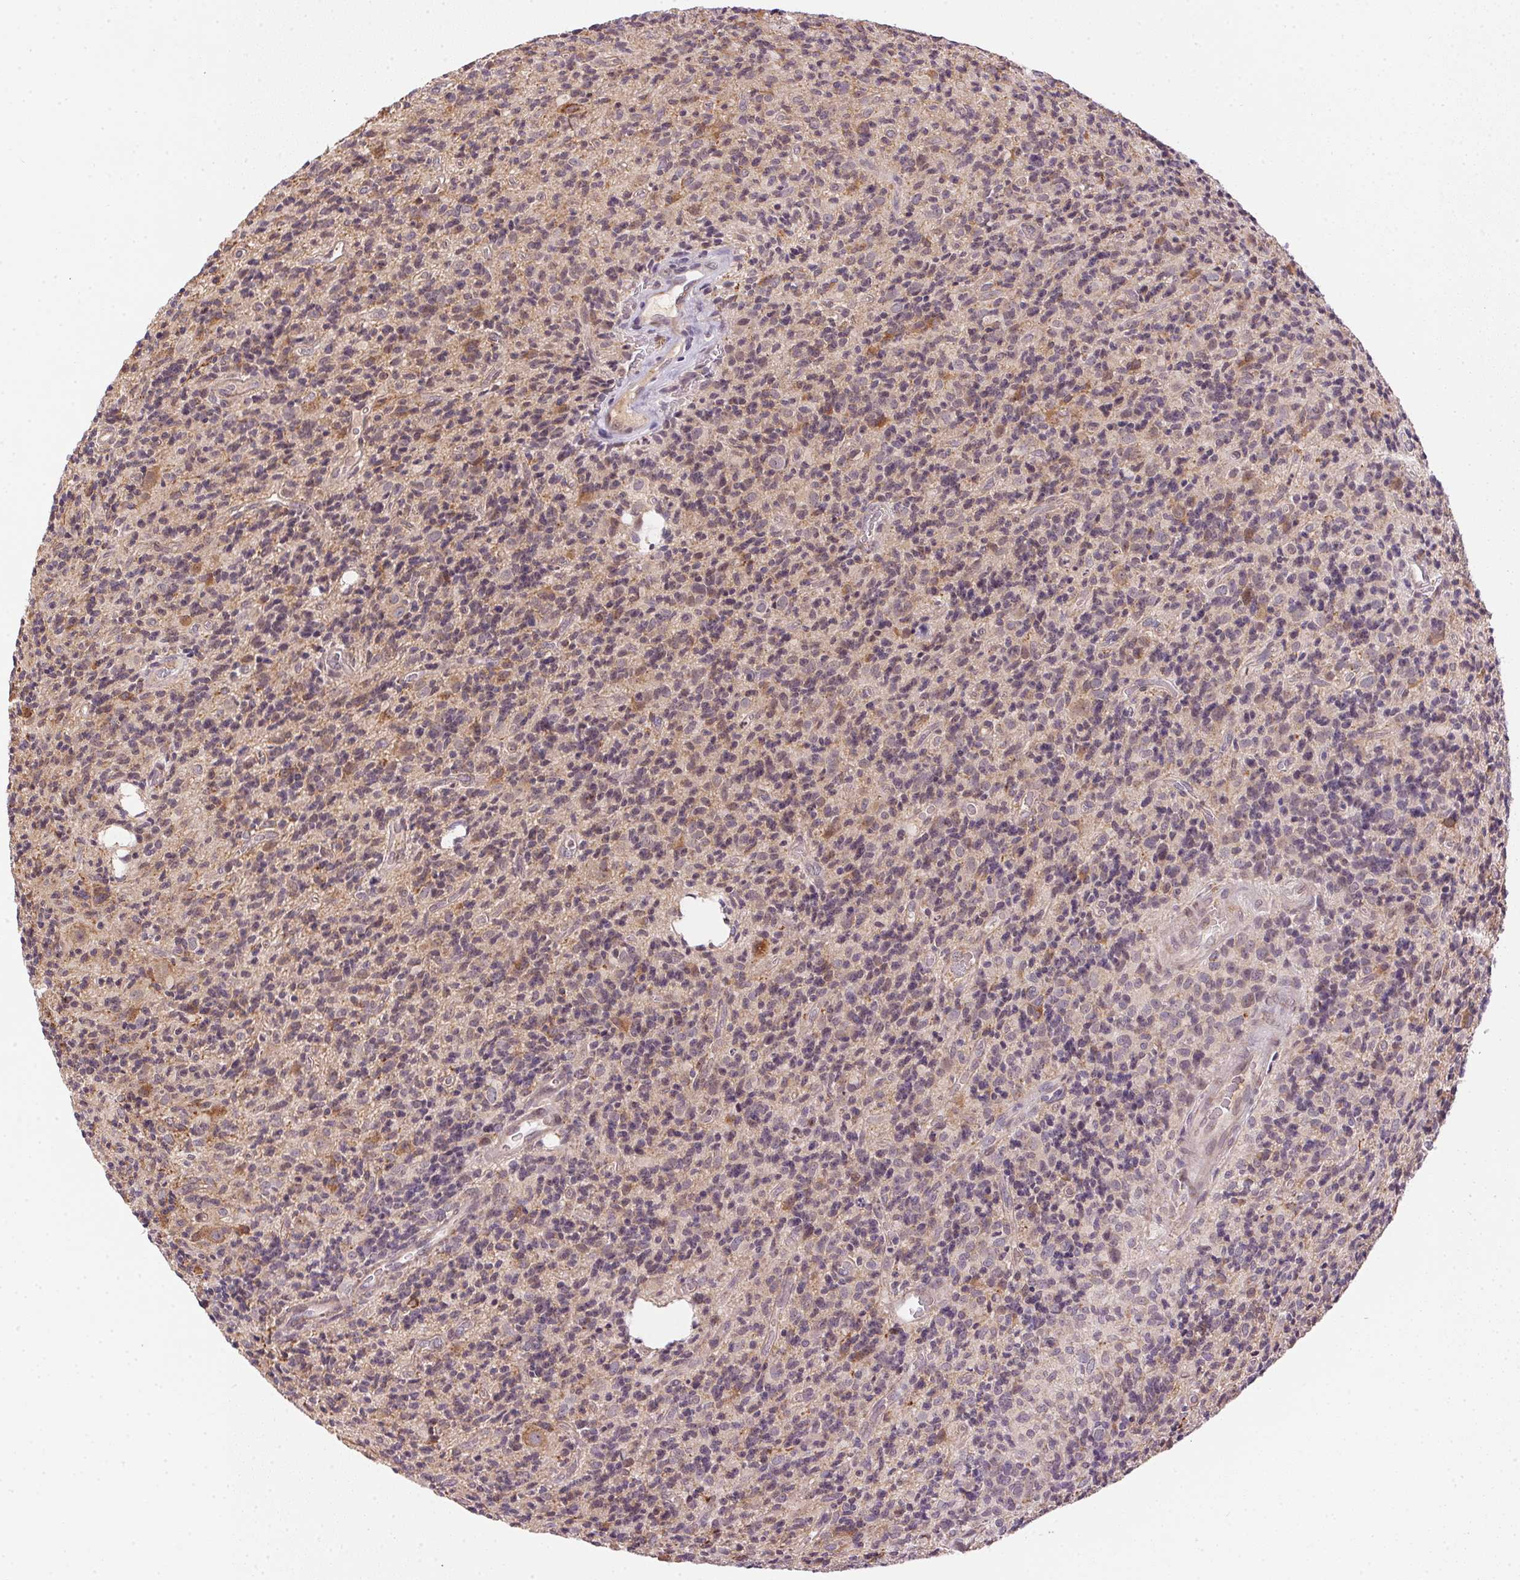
{"staining": {"intensity": "weak", "quantity": "<25%", "location": "cytoplasmic/membranous"}, "tissue": "glioma", "cell_type": "Tumor cells", "image_type": "cancer", "snomed": [{"axis": "morphology", "description": "Glioma, malignant, High grade"}, {"axis": "topography", "description": "Brain"}], "caption": "Tumor cells are negative for protein expression in human glioma. (Brightfield microscopy of DAB (3,3'-diaminobenzidine) IHC at high magnification).", "gene": "CFAP92", "patient": {"sex": "male", "age": 76}}